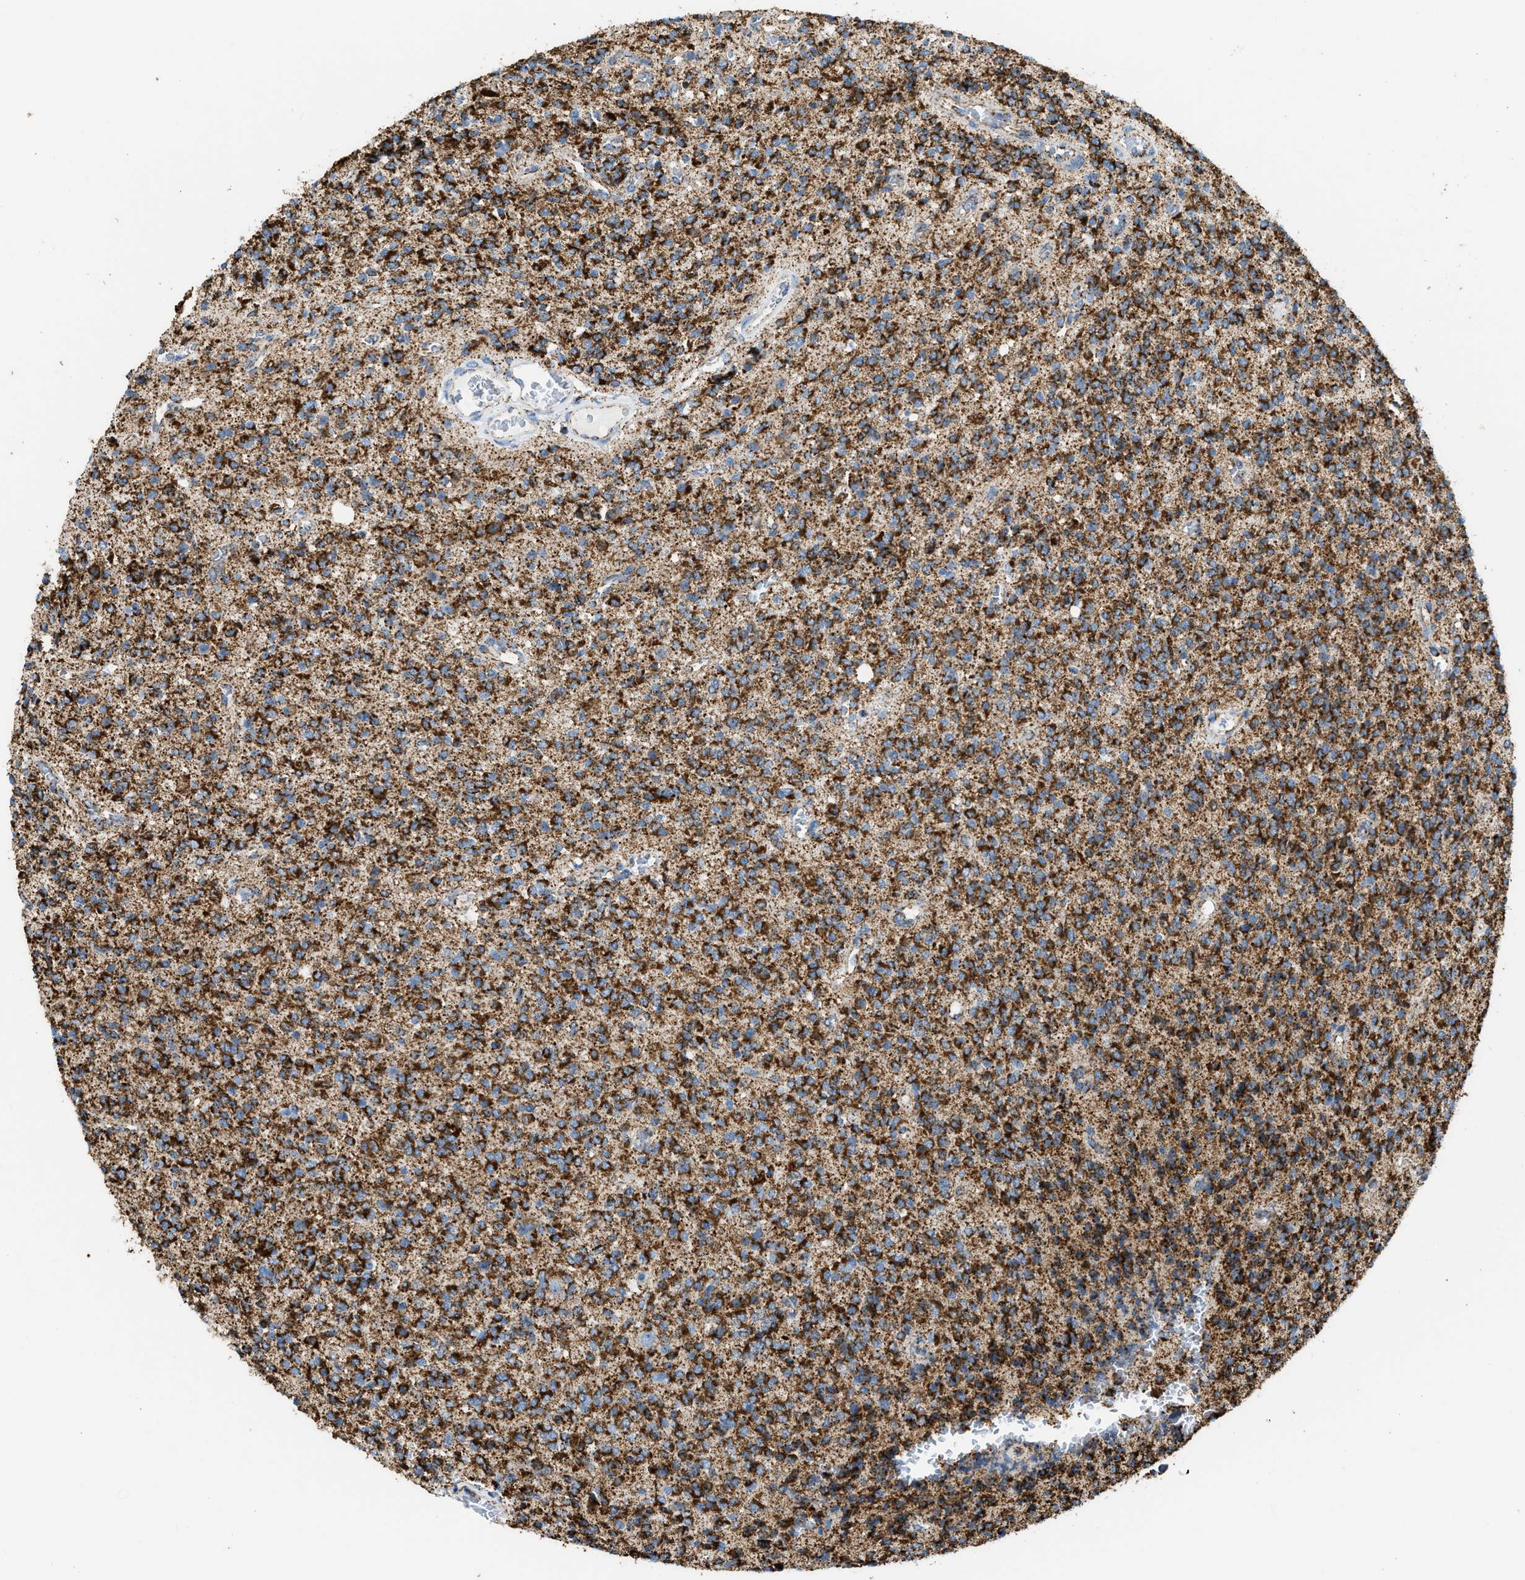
{"staining": {"intensity": "strong", "quantity": ">75%", "location": "cytoplasmic/membranous"}, "tissue": "glioma", "cell_type": "Tumor cells", "image_type": "cancer", "snomed": [{"axis": "morphology", "description": "Glioma, malignant, High grade"}, {"axis": "topography", "description": "Brain"}], "caption": "DAB immunohistochemical staining of malignant glioma (high-grade) shows strong cytoplasmic/membranous protein staining in about >75% of tumor cells.", "gene": "ETFB", "patient": {"sex": "male", "age": 34}}